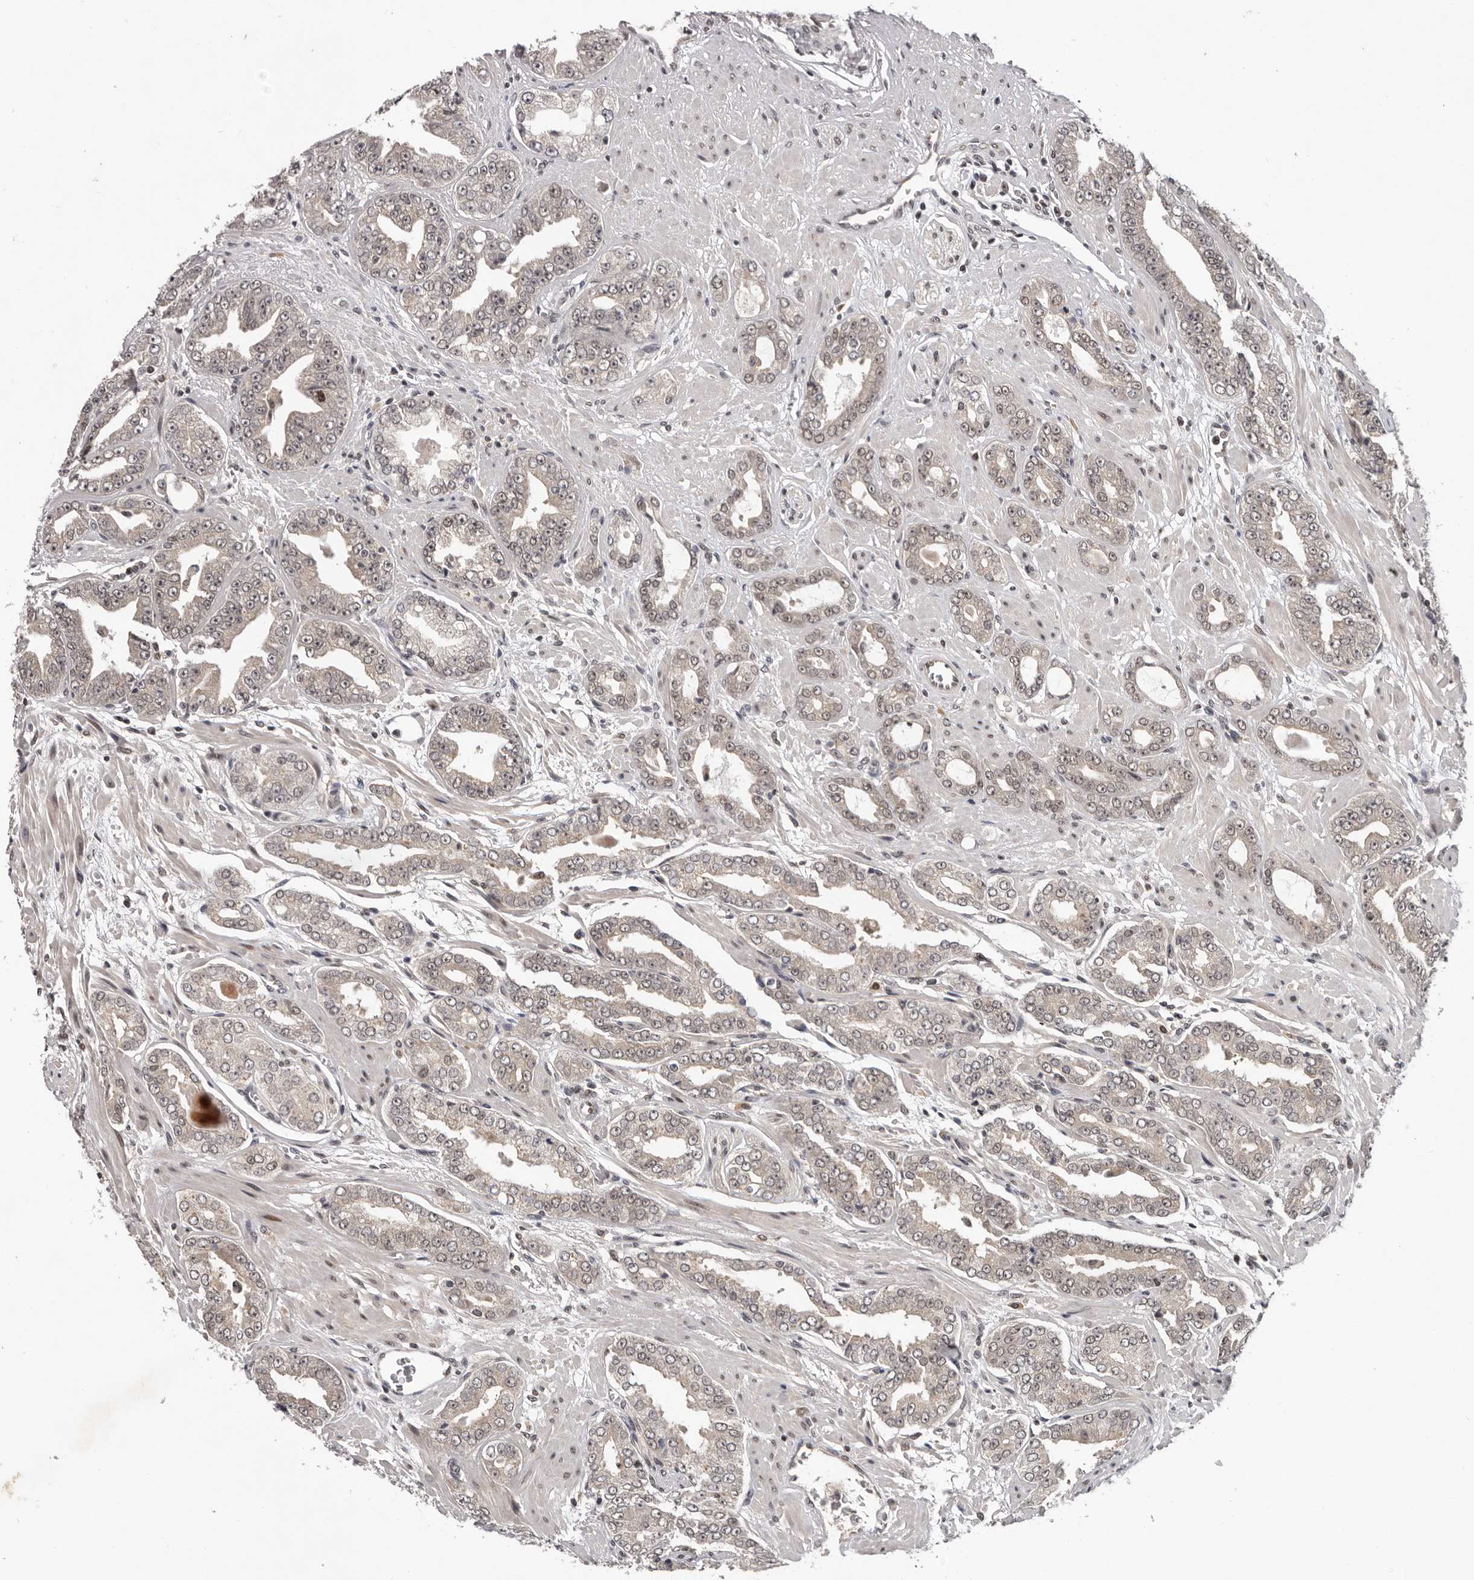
{"staining": {"intensity": "negative", "quantity": "none", "location": "none"}, "tissue": "prostate cancer", "cell_type": "Tumor cells", "image_type": "cancer", "snomed": [{"axis": "morphology", "description": "Adenocarcinoma, High grade"}, {"axis": "topography", "description": "Prostate"}], "caption": "Immunohistochemistry image of neoplastic tissue: prostate high-grade adenocarcinoma stained with DAB demonstrates no significant protein staining in tumor cells.", "gene": "TBX5", "patient": {"sex": "male", "age": 71}}